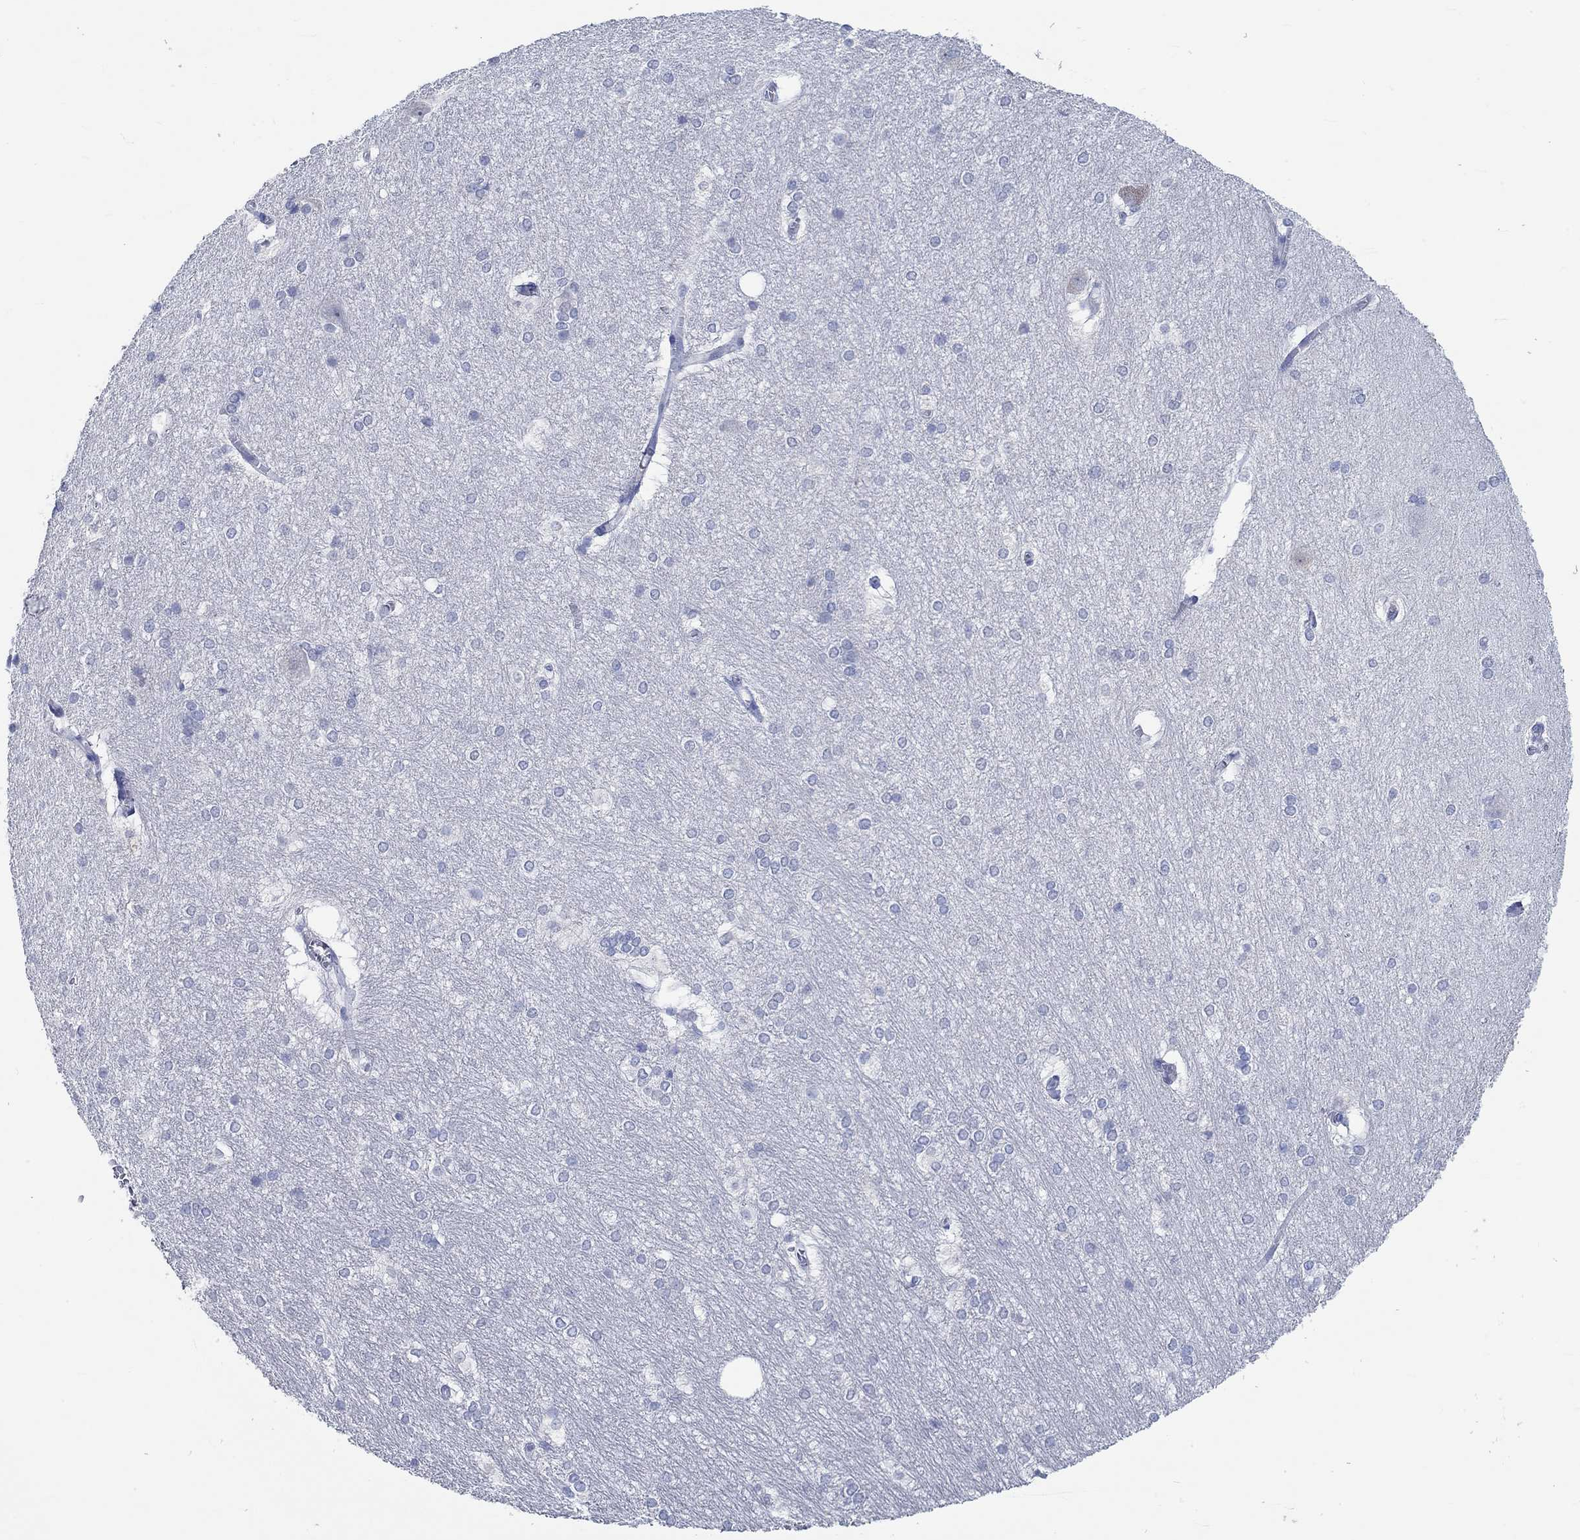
{"staining": {"intensity": "negative", "quantity": "none", "location": "none"}, "tissue": "hippocampus", "cell_type": "Glial cells", "image_type": "normal", "snomed": [{"axis": "morphology", "description": "Normal tissue, NOS"}, {"axis": "topography", "description": "Cerebral cortex"}, {"axis": "topography", "description": "Hippocampus"}], "caption": "There is no significant positivity in glial cells of hippocampus. (DAB (3,3'-diaminobenzidine) immunohistochemistry visualized using brightfield microscopy, high magnification).", "gene": "C4orf47", "patient": {"sex": "female", "age": 19}}